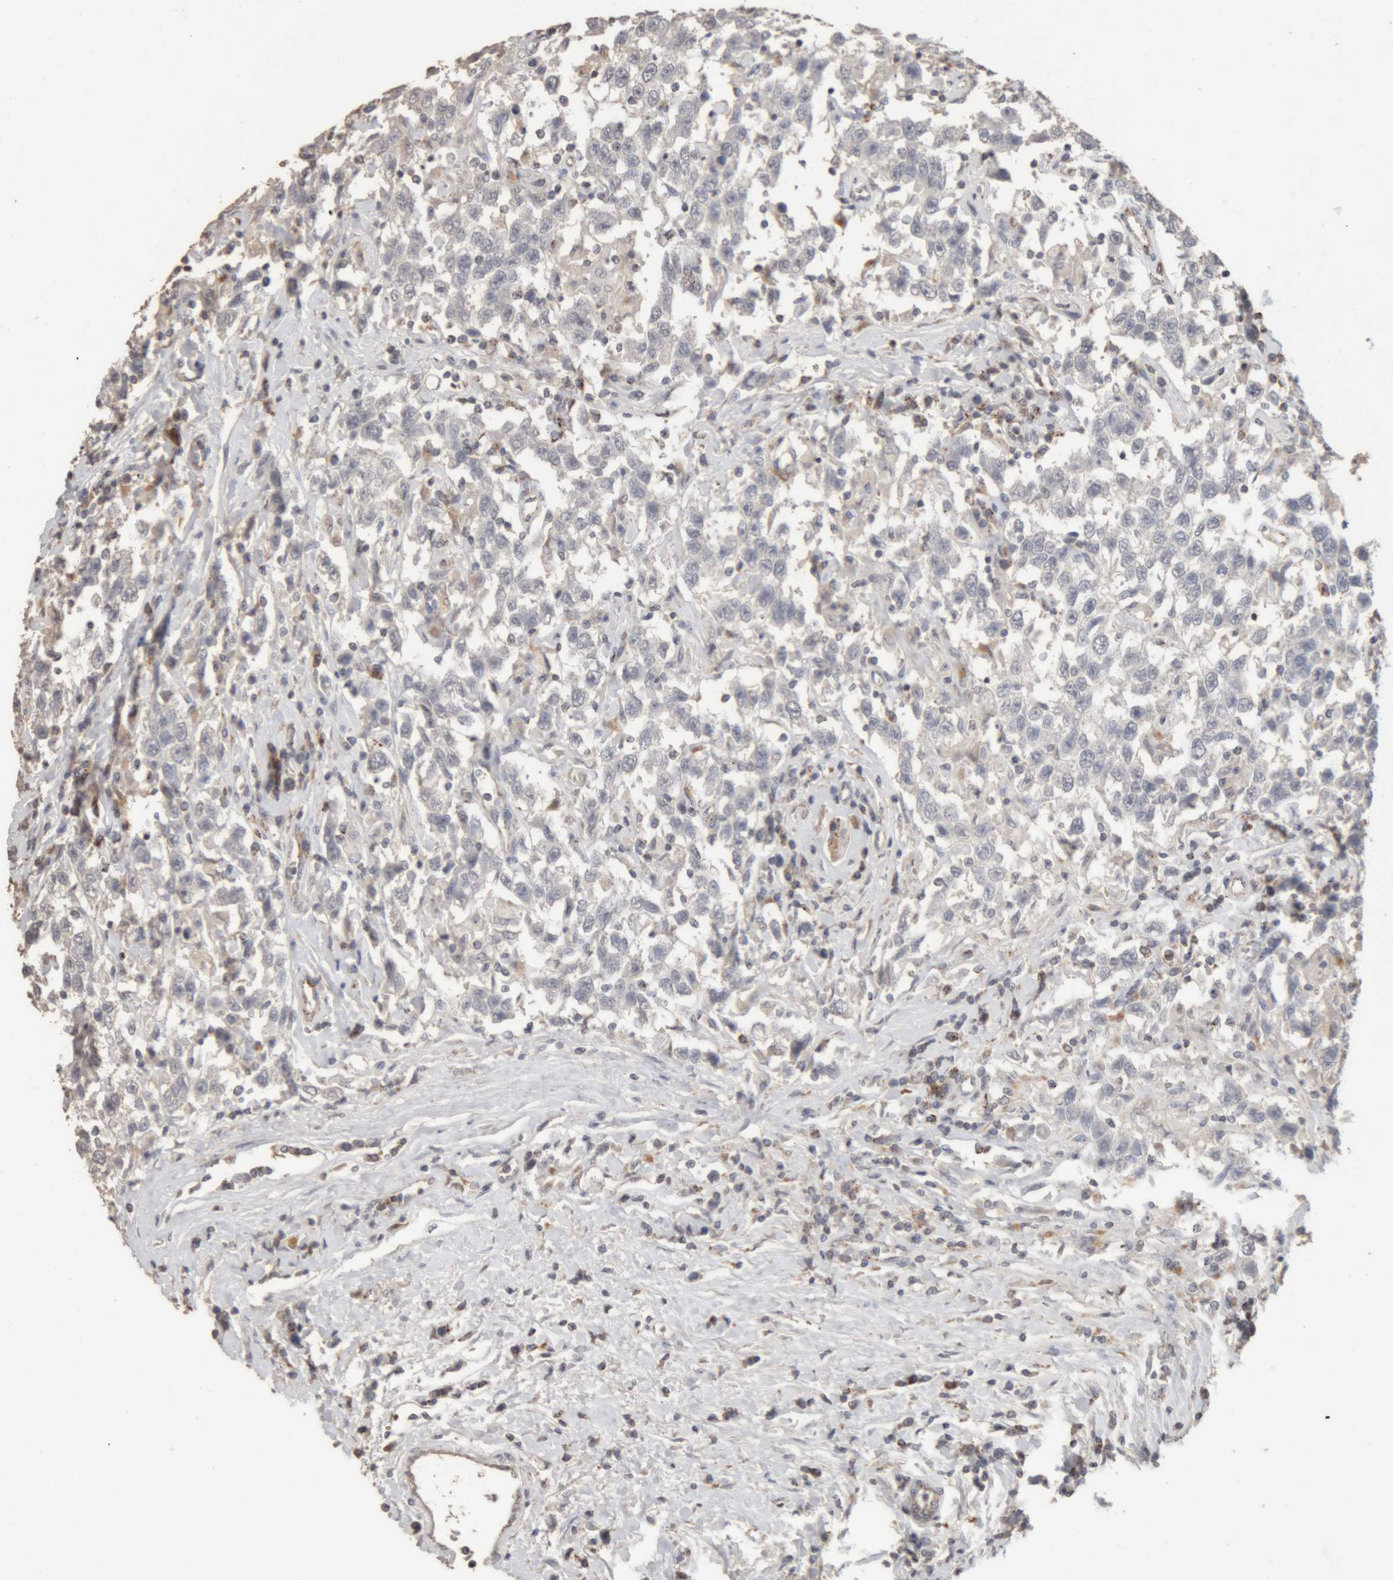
{"staining": {"intensity": "negative", "quantity": "none", "location": "none"}, "tissue": "testis cancer", "cell_type": "Tumor cells", "image_type": "cancer", "snomed": [{"axis": "morphology", "description": "Seminoma, NOS"}, {"axis": "topography", "description": "Testis"}], "caption": "Immunohistochemistry (IHC) photomicrograph of seminoma (testis) stained for a protein (brown), which reveals no positivity in tumor cells.", "gene": "ARSA", "patient": {"sex": "male", "age": 41}}